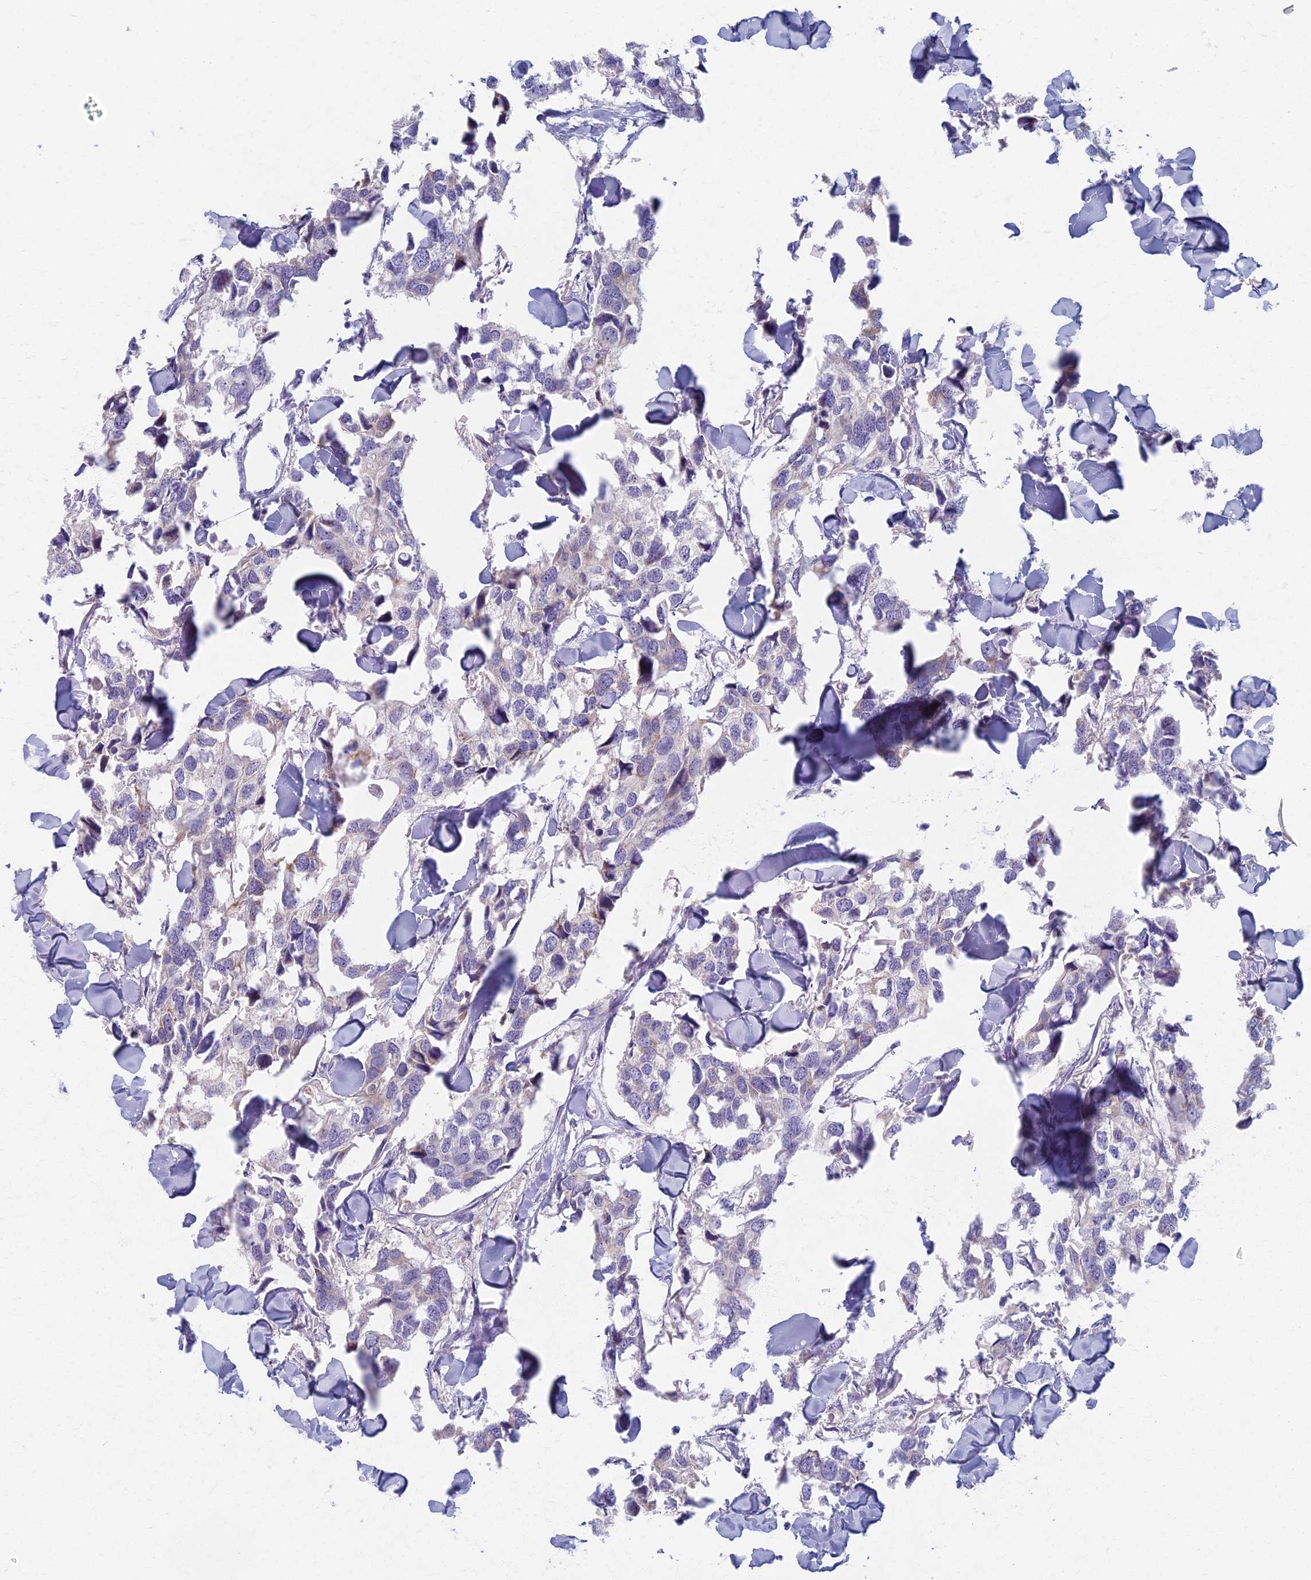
{"staining": {"intensity": "negative", "quantity": "none", "location": "none"}, "tissue": "breast cancer", "cell_type": "Tumor cells", "image_type": "cancer", "snomed": [{"axis": "morphology", "description": "Duct carcinoma"}, {"axis": "topography", "description": "Breast"}], "caption": "This is an immunohistochemistry (IHC) histopathology image of breast cancer (intraductal carcinoma). There is no positivity in tumor cells.", "gene": "AP4E1", "patient": {"sex": "female", "age": 83}}